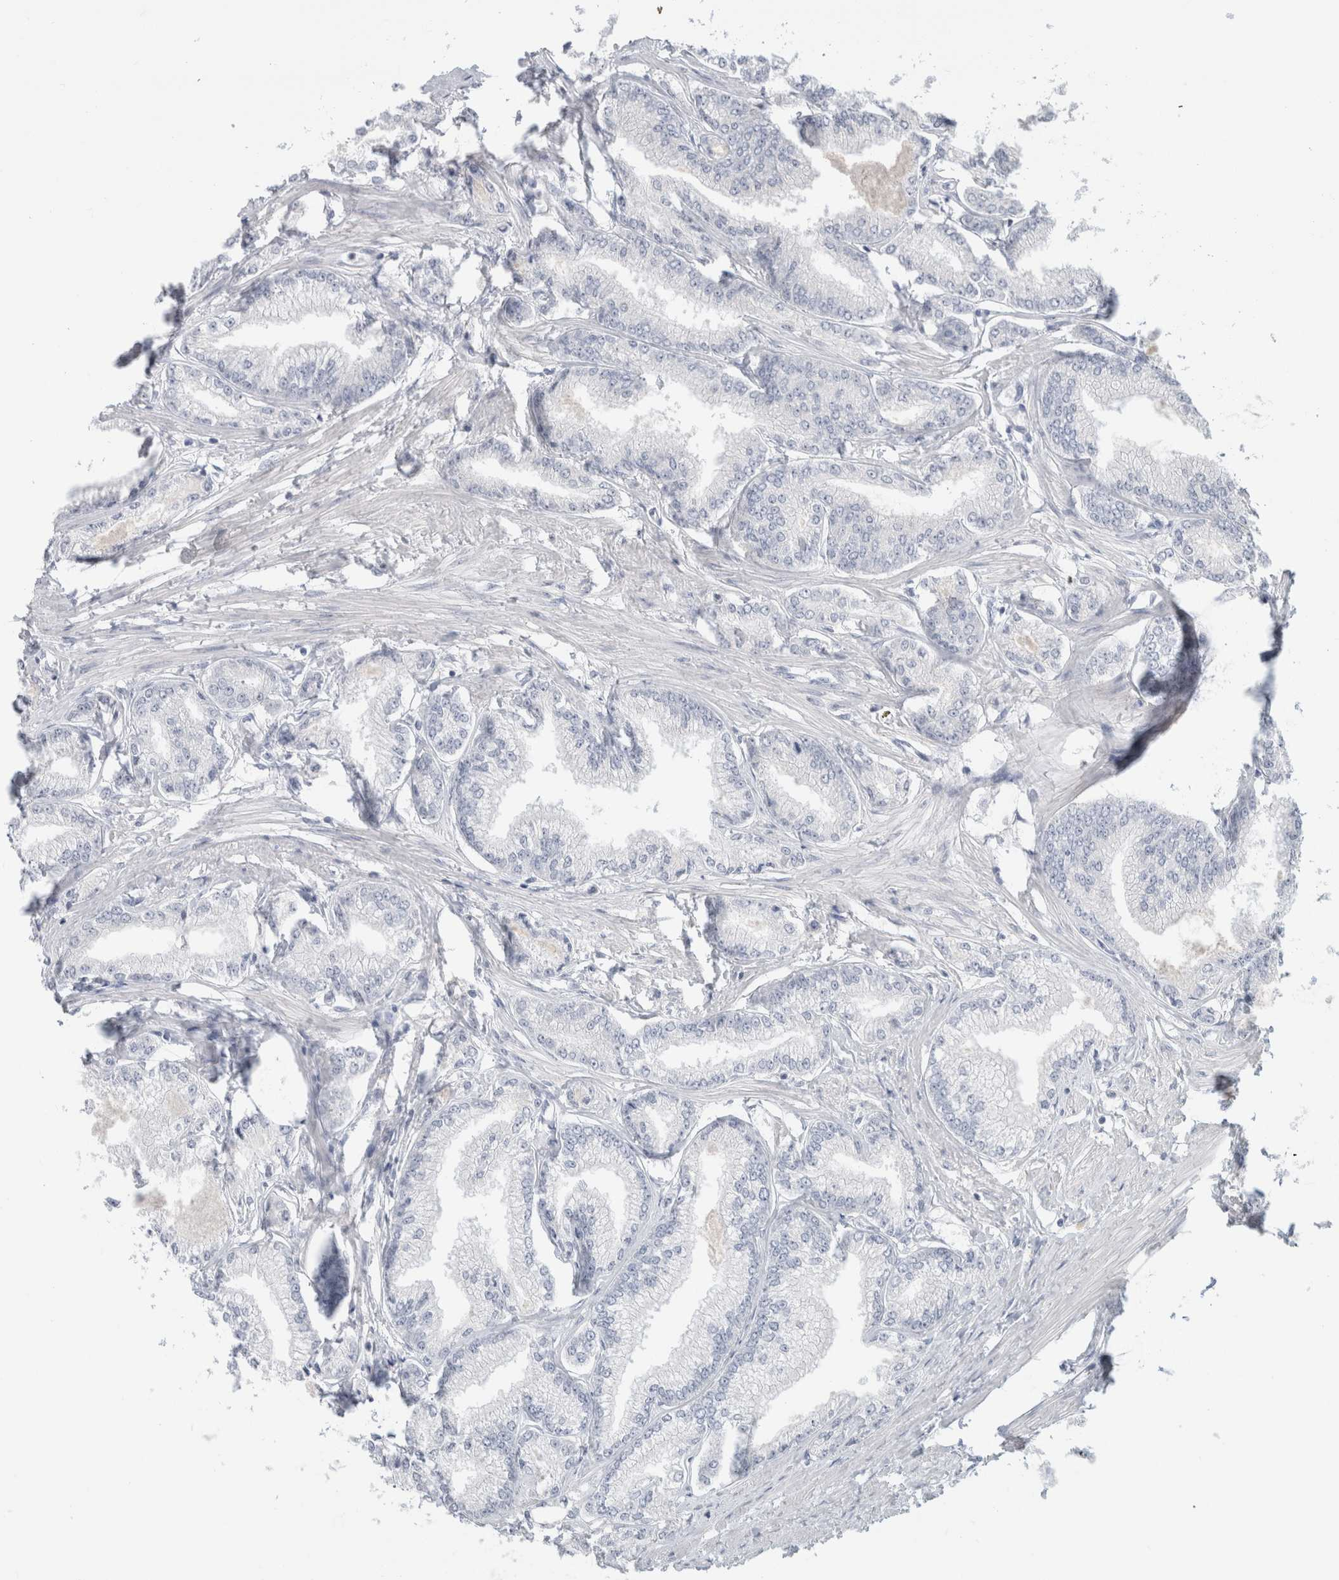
{"staining": {"intensity": "negative", "quantity": "none", "location": "none"}, "tissue": "prostate cancer", "cell_type": "Tumor cells", "image_type": "cancer", "snomed": [{"axis": "morphology", "description": "Adenocarcinoma, Low grade"}, {"axis": "topography", "description": "Prostate"}], "caption": "IHC image of neoplastic tissue: human prostate adenocarcinoma (low-grade) stained with DAB (3,3'-diaminobenzidine) demonstrates no significant protein staining in tumor cells. (DAB (3,3'-diaminobenzidine) immunohistochemistry (IHC), high magnification).", "gene": "BCAN", "patient": {"sex": "male", "age": 52}}